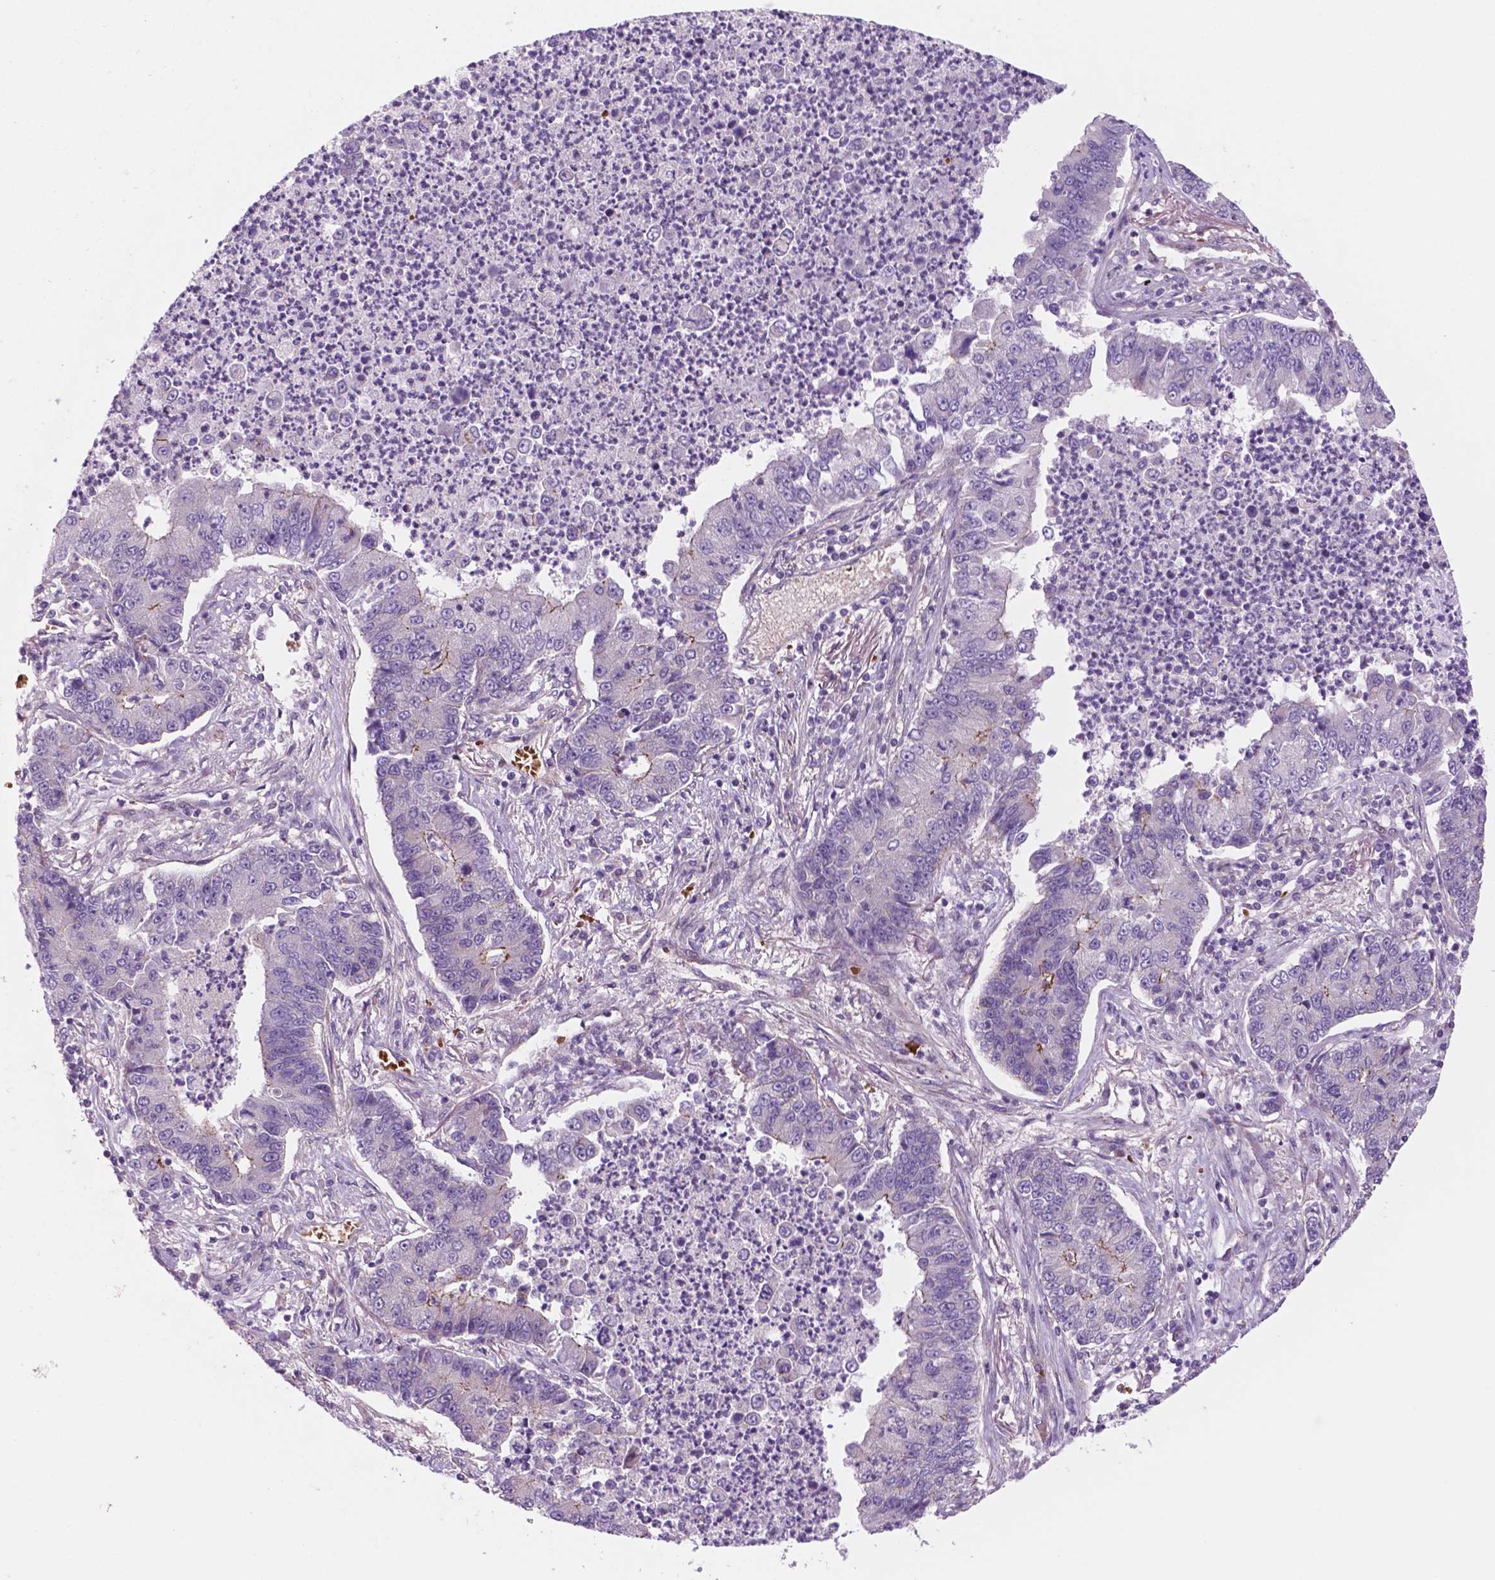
{"staining": {"intensity": "negative", "quantity": "none", "location": "none"}, "tissue": "lung cancer", "cell_type": "Tumor cells", "image_type": "cancer", "snomed": [{"axis": "morphology", "description": "Adenocarcinoma, NOS"}, {"axis": "topography", "description": "Lung"}], "caption": "This is an IHC image of adenocarcinoma (lung). There is no expression in tumor cells.", "gene": "RND3", "patient": {"sex": "female", "age": 57}}